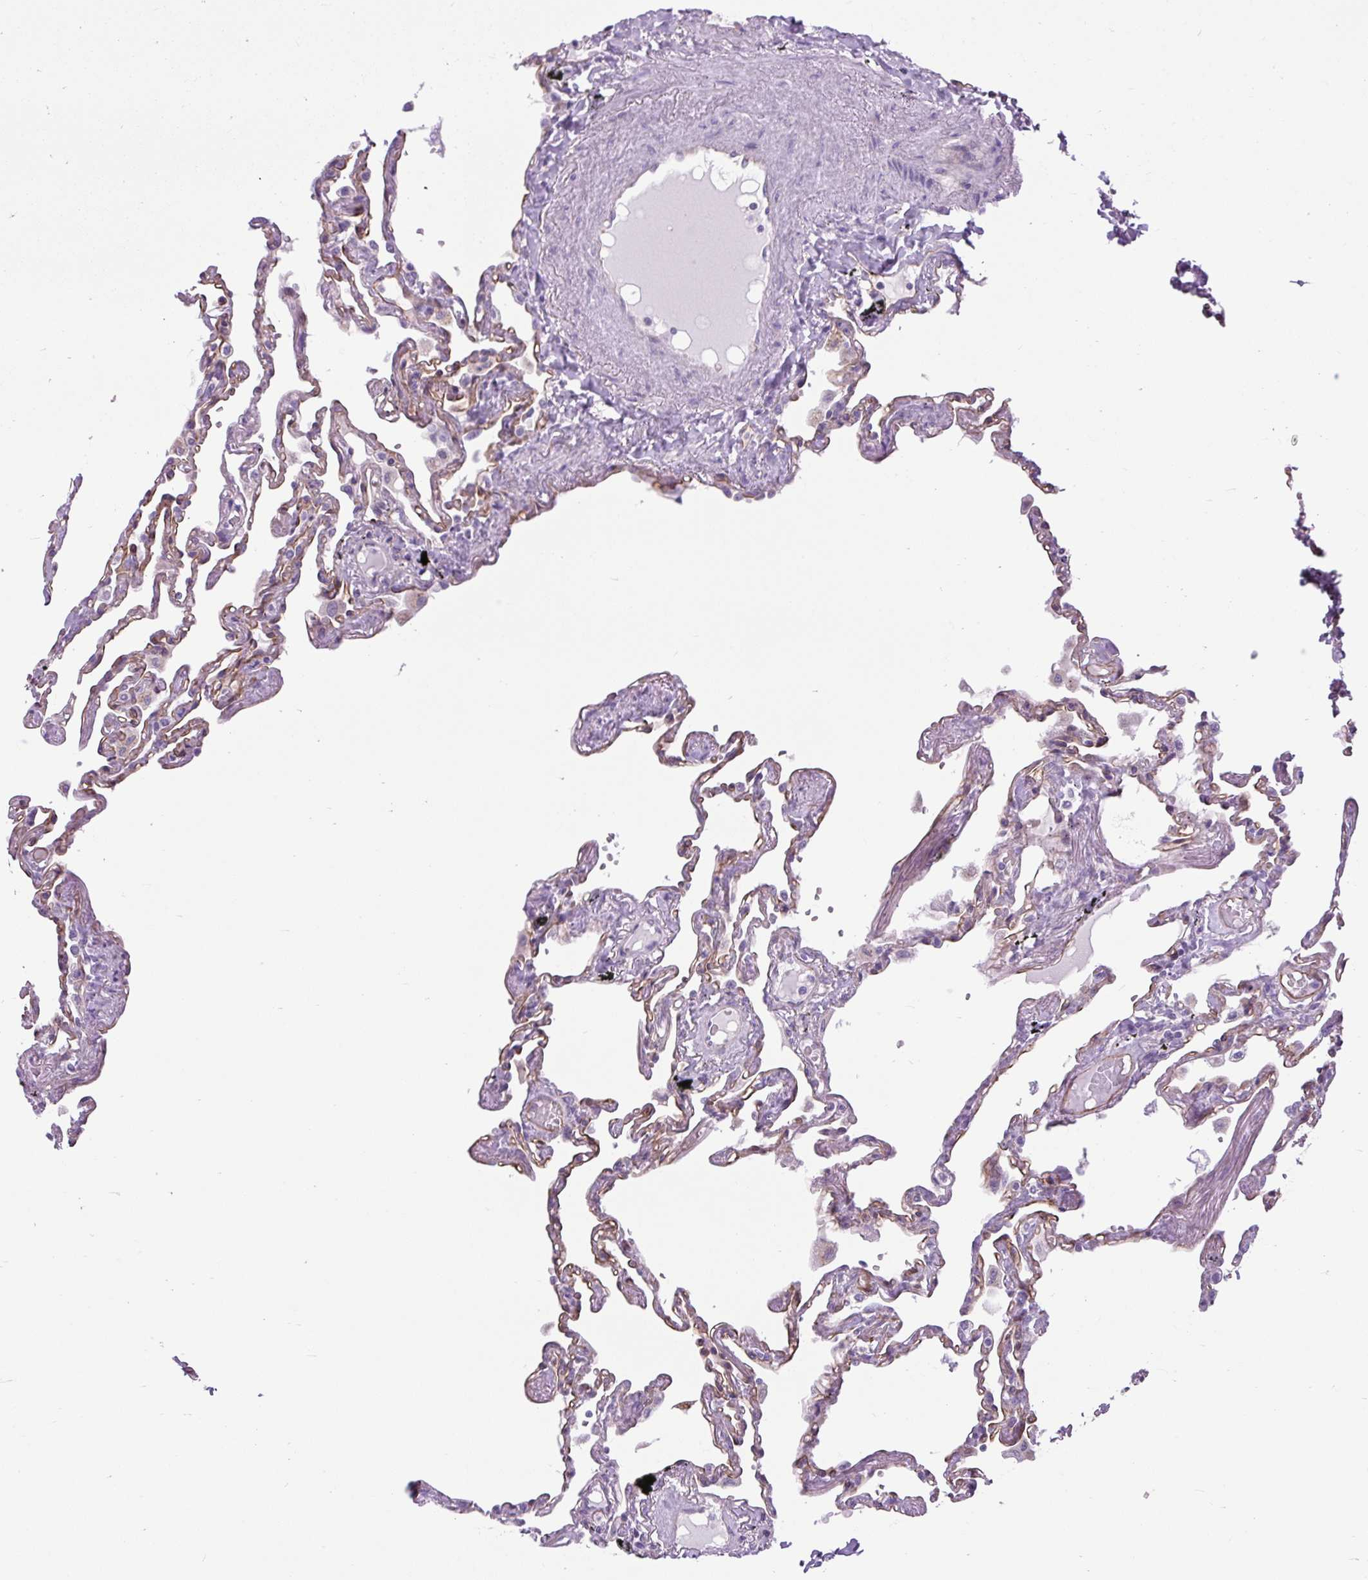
{"staining": {"intensity": "moderate", "quantity": "25%-75%", "location": "cytoplasmic/membranous"}, "tissue": "lung", "cell_type": "Alveolar cells", "image_type": "normal", "snomed": [{"axis": "morphology", "description": "Normal tissue, NOS"}, {"axis": "topography", "description": "Lung"}], "caption": "About 25%-75% of alveolar cells in benign lung show moderate cytoplasmic/membranous protein expression as visualized by brown immunohistochemical staining.", "gene": "RNASE10", "patient": {"sex": "female", "age": 67}}